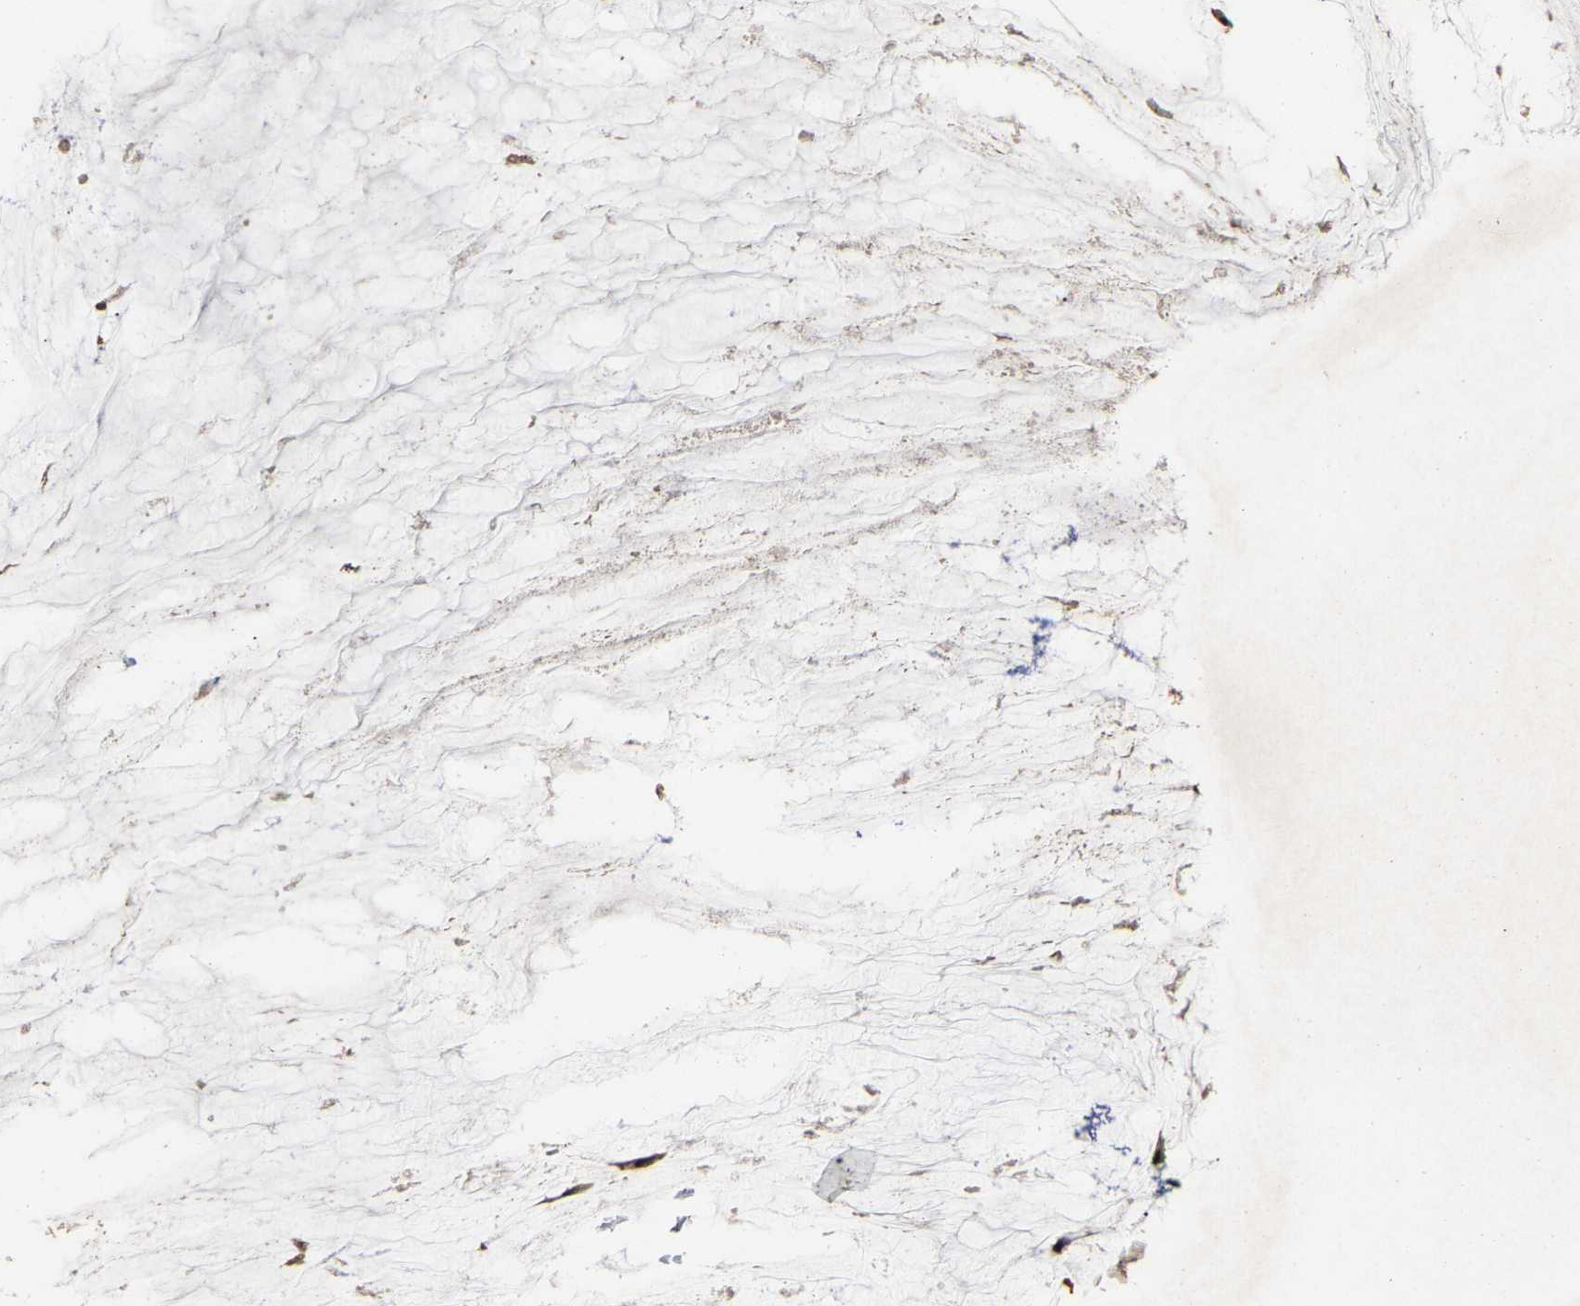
{"staining": {"intensity": "strong", "quantity": ">75%", "location": "cytoplasmic/membranous,nuclear"}, "tissue": "pancreatic cancer", "cell_type": "Tumor cells", "image_type": "cancer", "snomed": [{"axis": "morphology", "description": "Adenocarcinoma, NOS"}, {"axis": "topography", "description": "Pancreas"}], "caption": "An IHC photomicrograph of neoplastic tissue is shown. Protein staining in brown shows strong cytoplasmic/membranous and nuclear positivity in adenocarcinoma (pancreatic) within tumor cells. (Stains: DAB (3,3'-diaminobenzidine) in brown, nuclei in blue, Microscopy: brightfield microscopy at high magnification).", "gene": "ARHGAP23", "patient": {"sex": "male", "age": 41}}